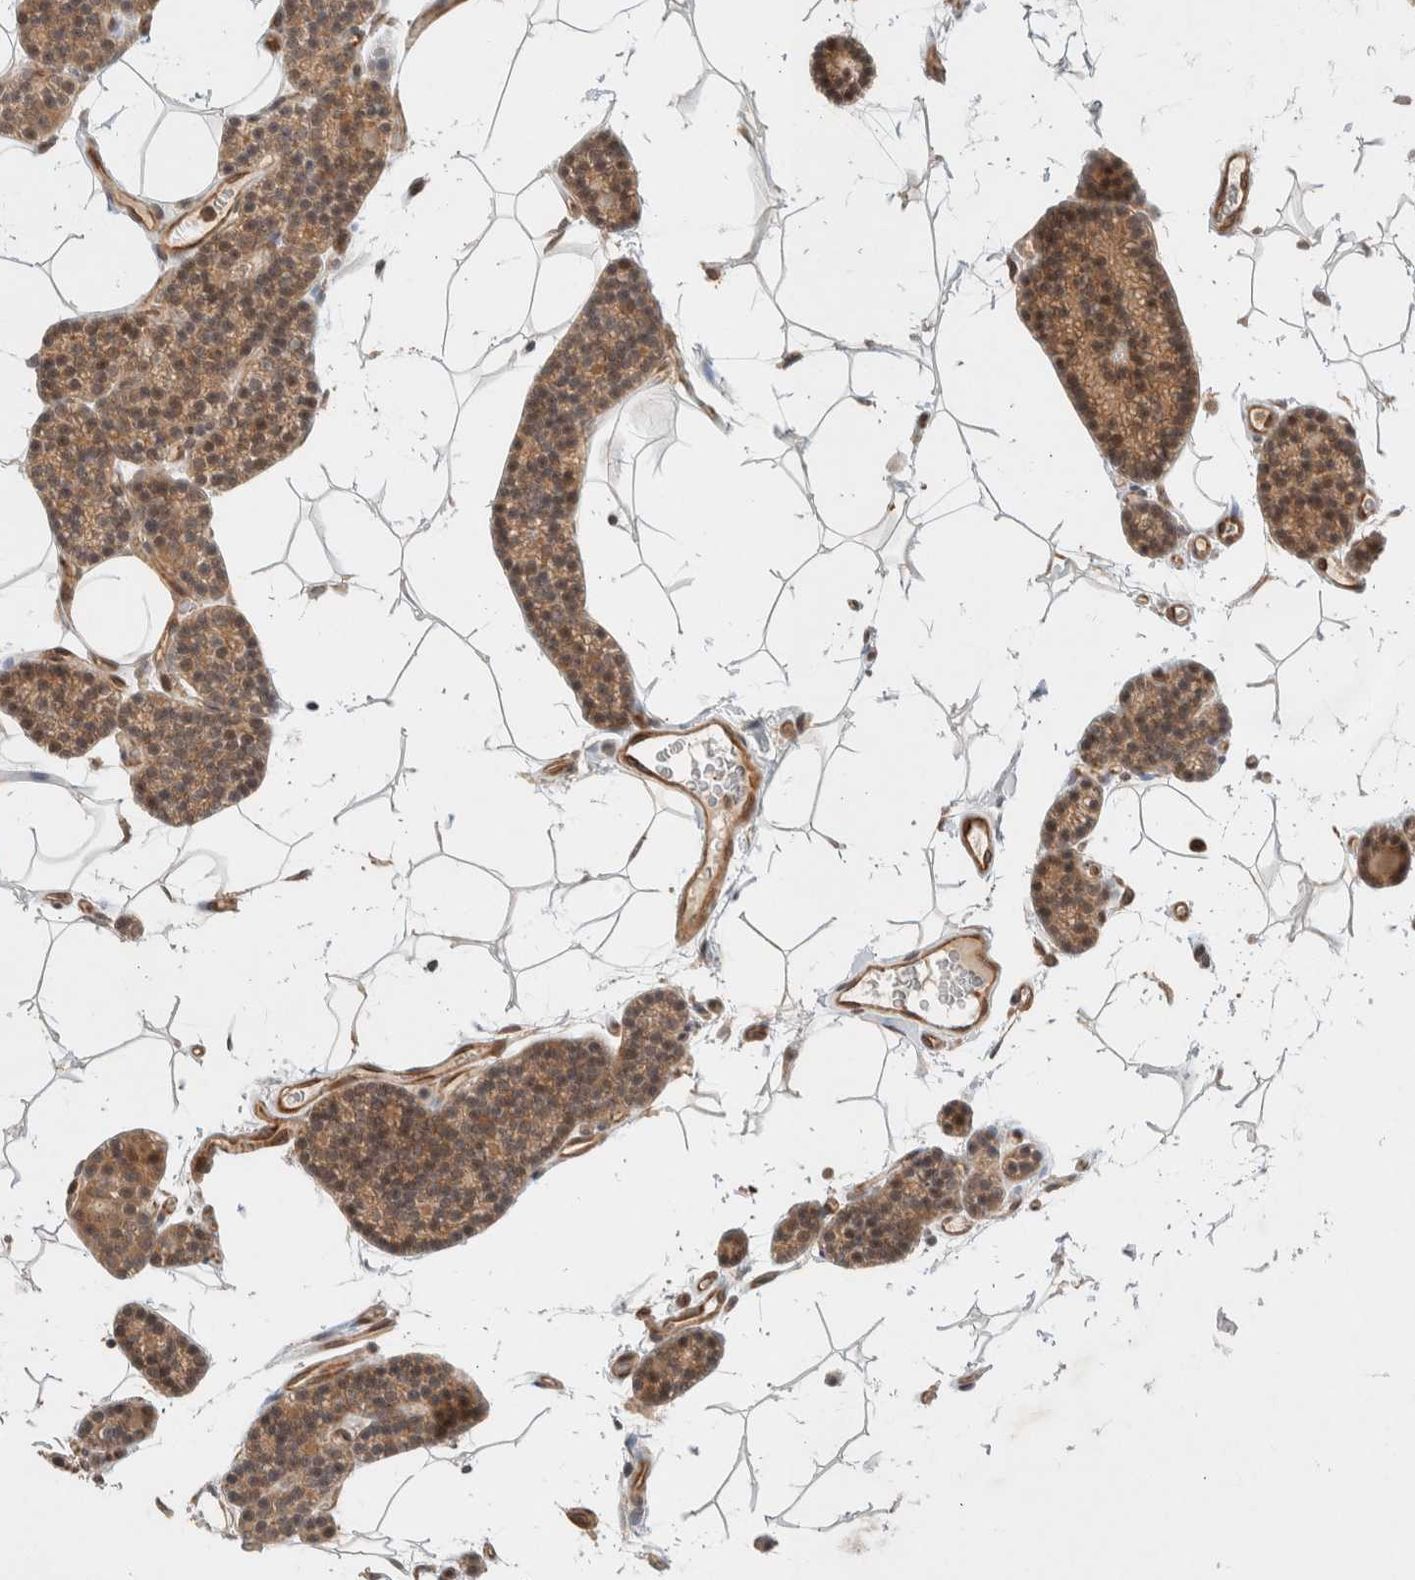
{"staining": {"intensity": "strong", "quantity": ">75%", "location": "cytoplasmic/membranous"}, "tissue": "parathyroid gland", "cell_type": "Glandular cells", "image_type": "normal", "snomed": [{"axis": "morphology", "description": "Normal tissue, NOS"}, {"axis": "topography", "description": "Parathyroid gland"}], "caption": "Parathyroid gland stained with DAB immunohistochemistry (IHC) reveals high levels of strong cytoplasmic/membranous staining in approximately >75% of glandular cells. Ihc stains the protein of interest in brown and the nuclei are stained blue.", "gene": "CAAP1", "patient": {"sex": "male", "age": 52}}